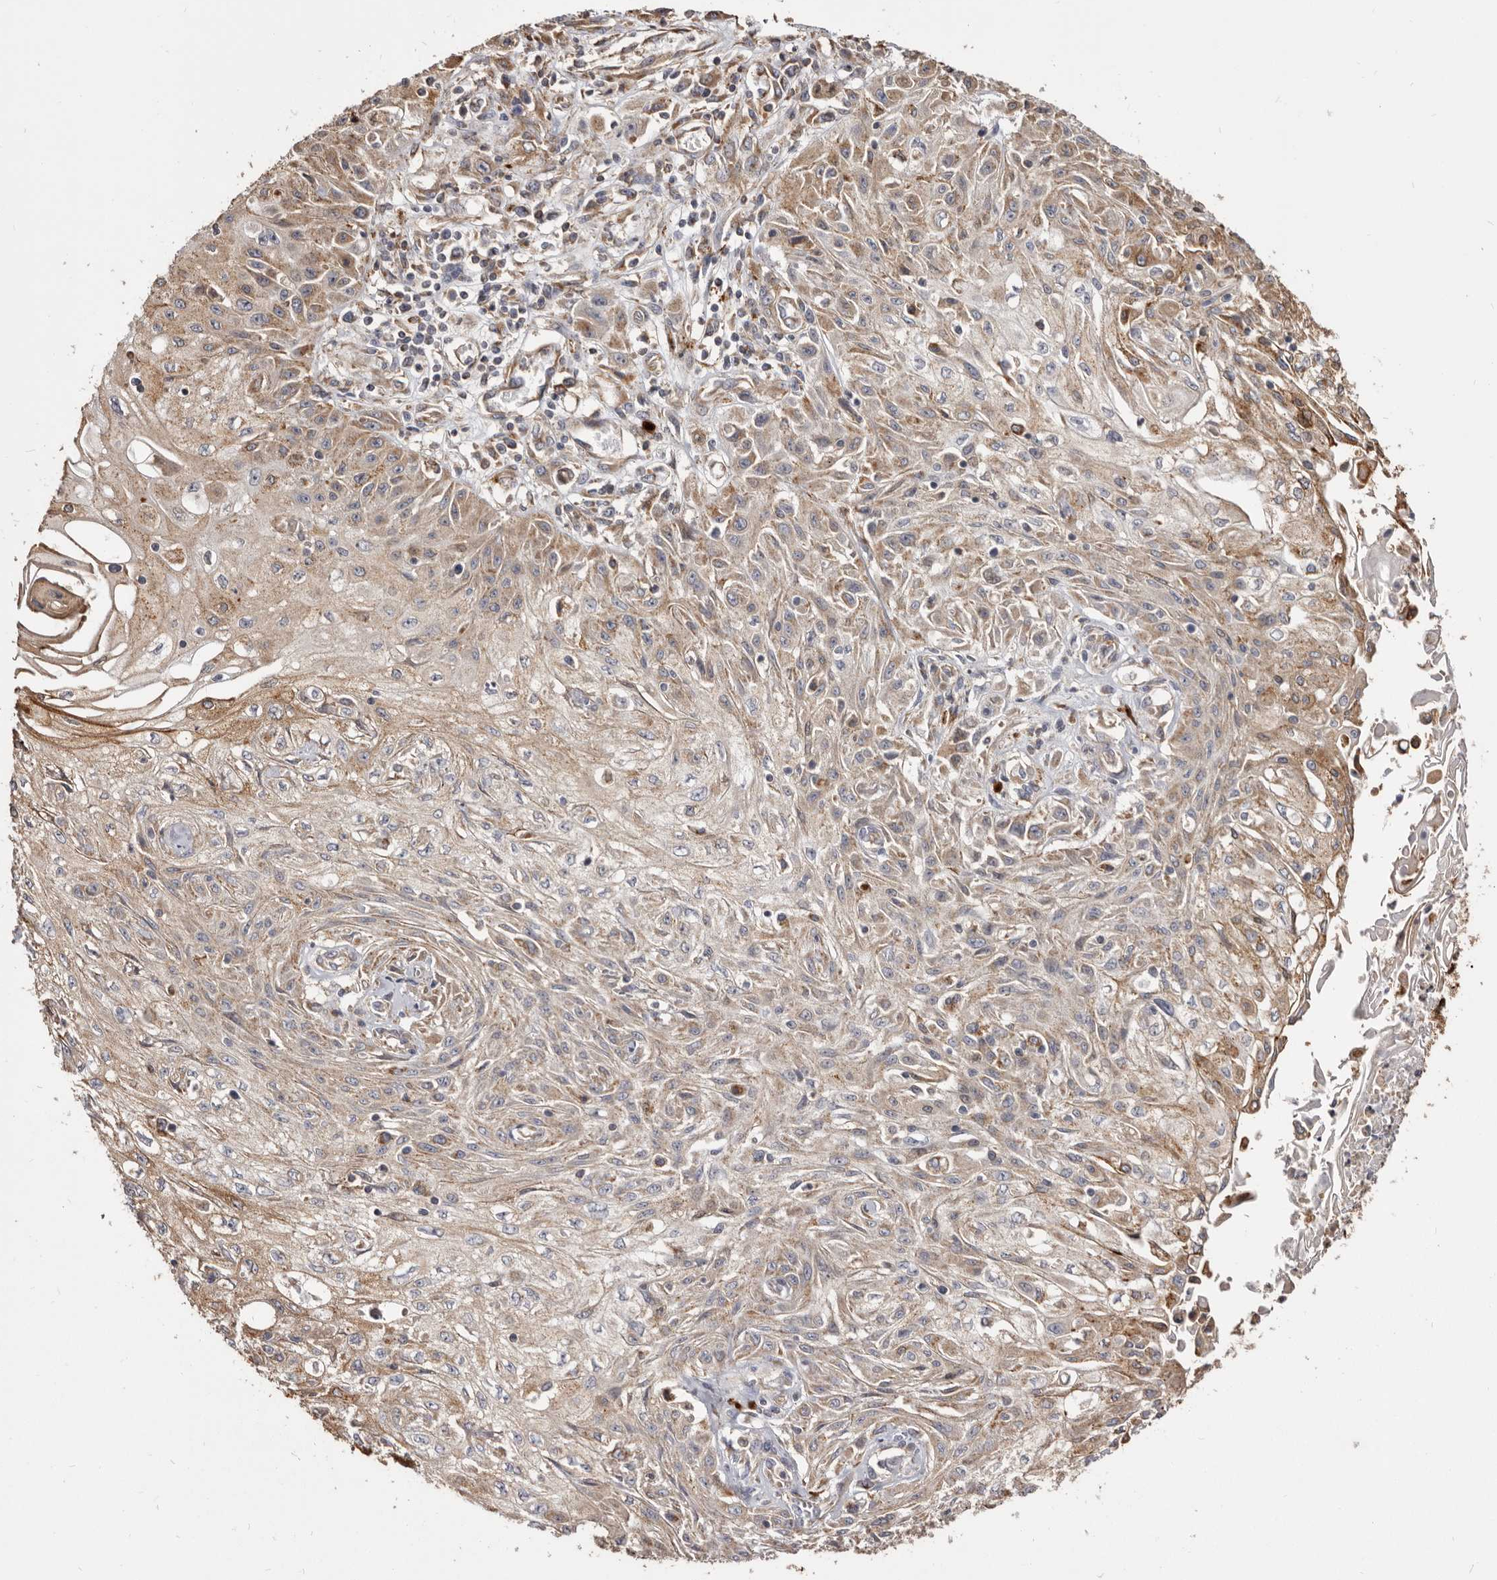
{"staining": {"intensity": "moderate", "quantity": ">75%", "location": "cytoplasmic/membranous"}, "tissue": "skin cancer", "cell_type": "Tumor cells", "image_type": "cancer", "snomed": [{"axis": "morphology", "description": "Squamous cell carcinoma, NOS"}, {"axis": "morphology", "description": "Squamous cell carcinoma, metastatic, NOS"}, {"axis": "topography", "description": "Skin"}, {"axis": "topography", "description": "Lymph node"}], "caption": "Approximately >75% of tumor cells in human skin cancer (metastatic squamous cell carcinoma) show moderate cytoplasmic/membranous protein expression as visualized by brown immunohistochemical staining.", "gene": "TPD52", "patient": {"sex": "male", "age": 75}}